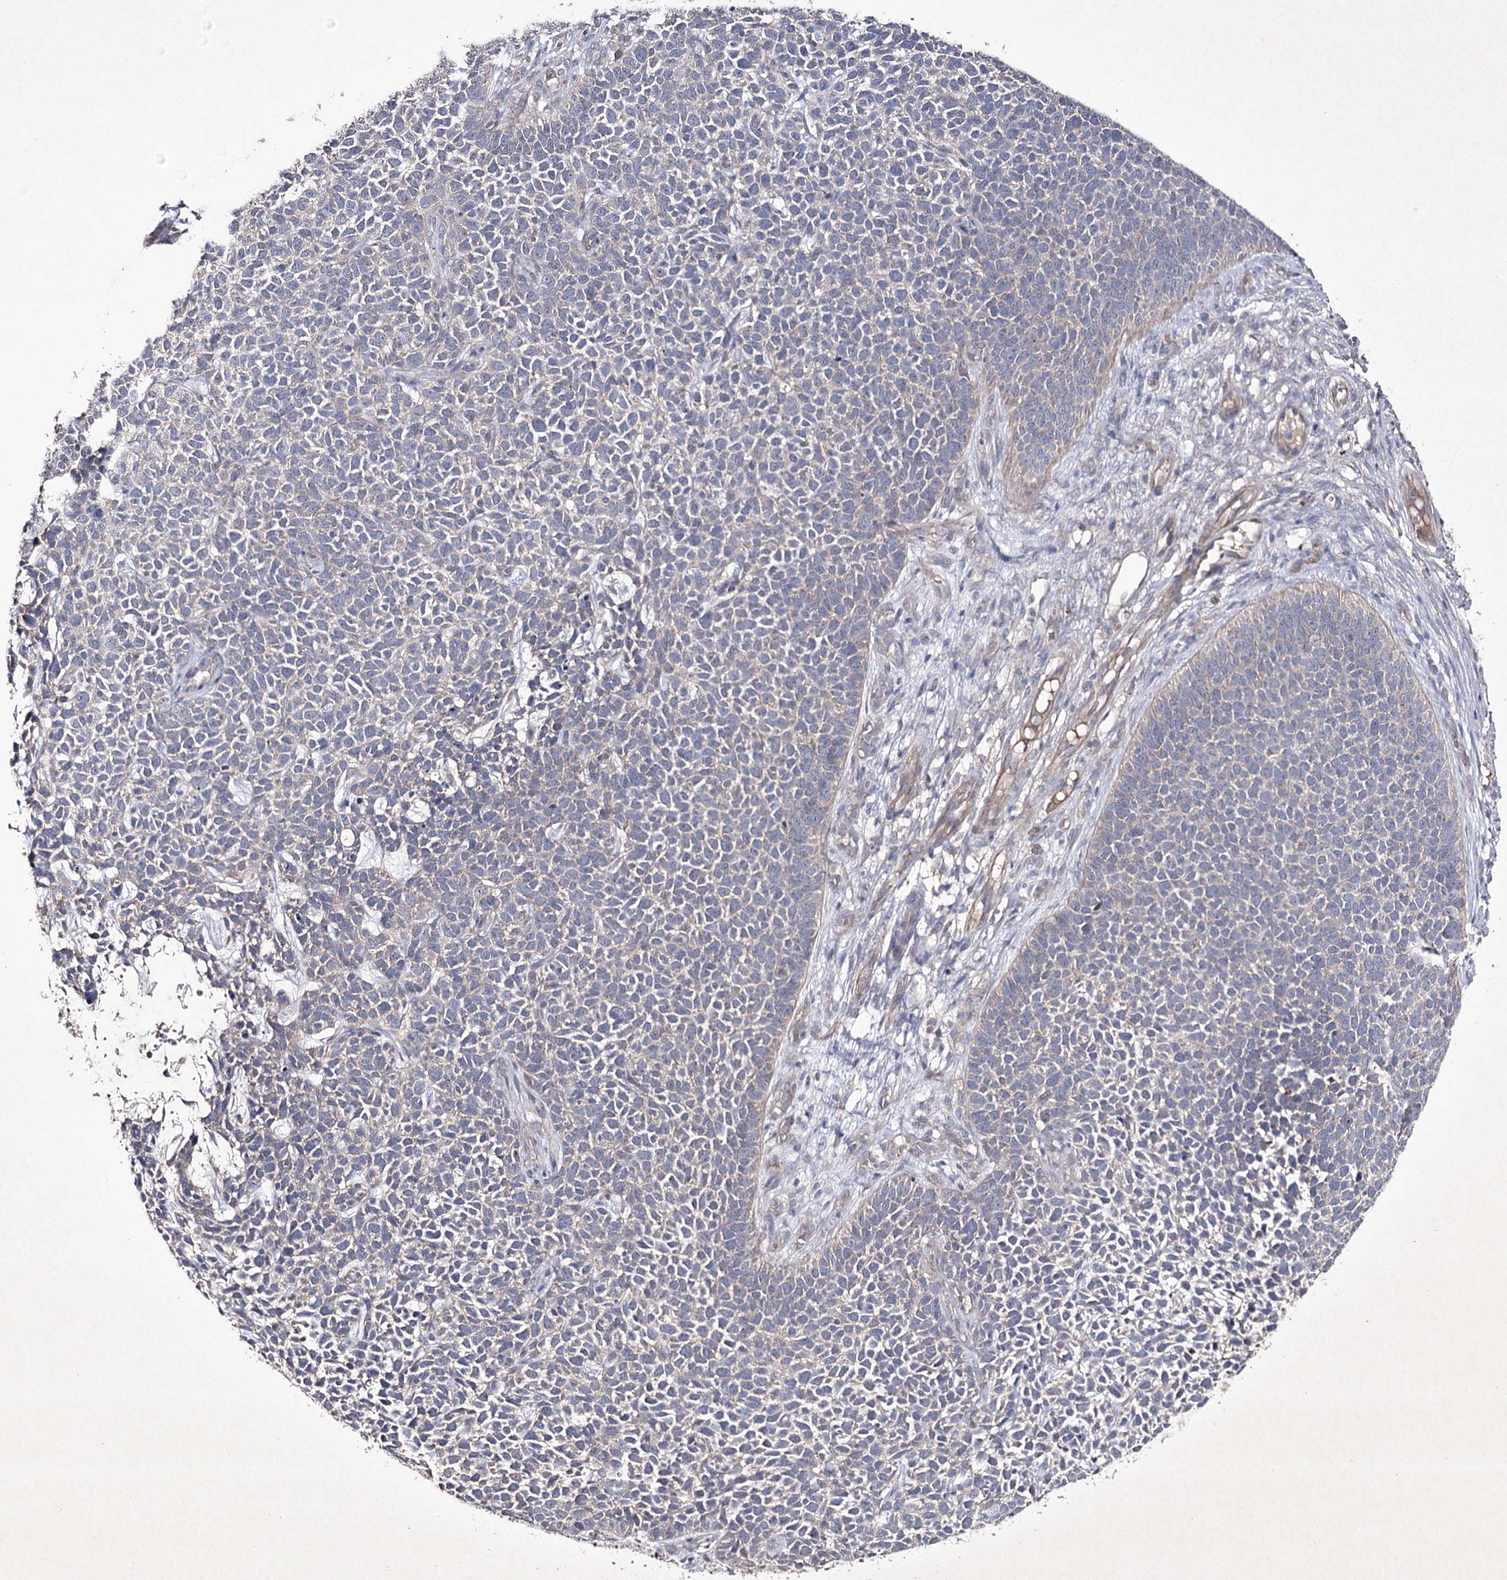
{"staining": {"intensity": "negative", "quantity": "none", "location": "none"}, "tissue": "skin cancer", "cell_type": "Tumor cells", "image_type": "cancer", "snomed": [{"axis": "morphology", "description": "Basal cell carcinoma"}, {"axis": "topography", "description": "Skin"}], "caption": "Immunohistochemical staining of human skin cancer demonstrates no significant positivity in tumor cells.", "gene": "SEMA4G", "patient": {"sex": "female", "age": 84}}